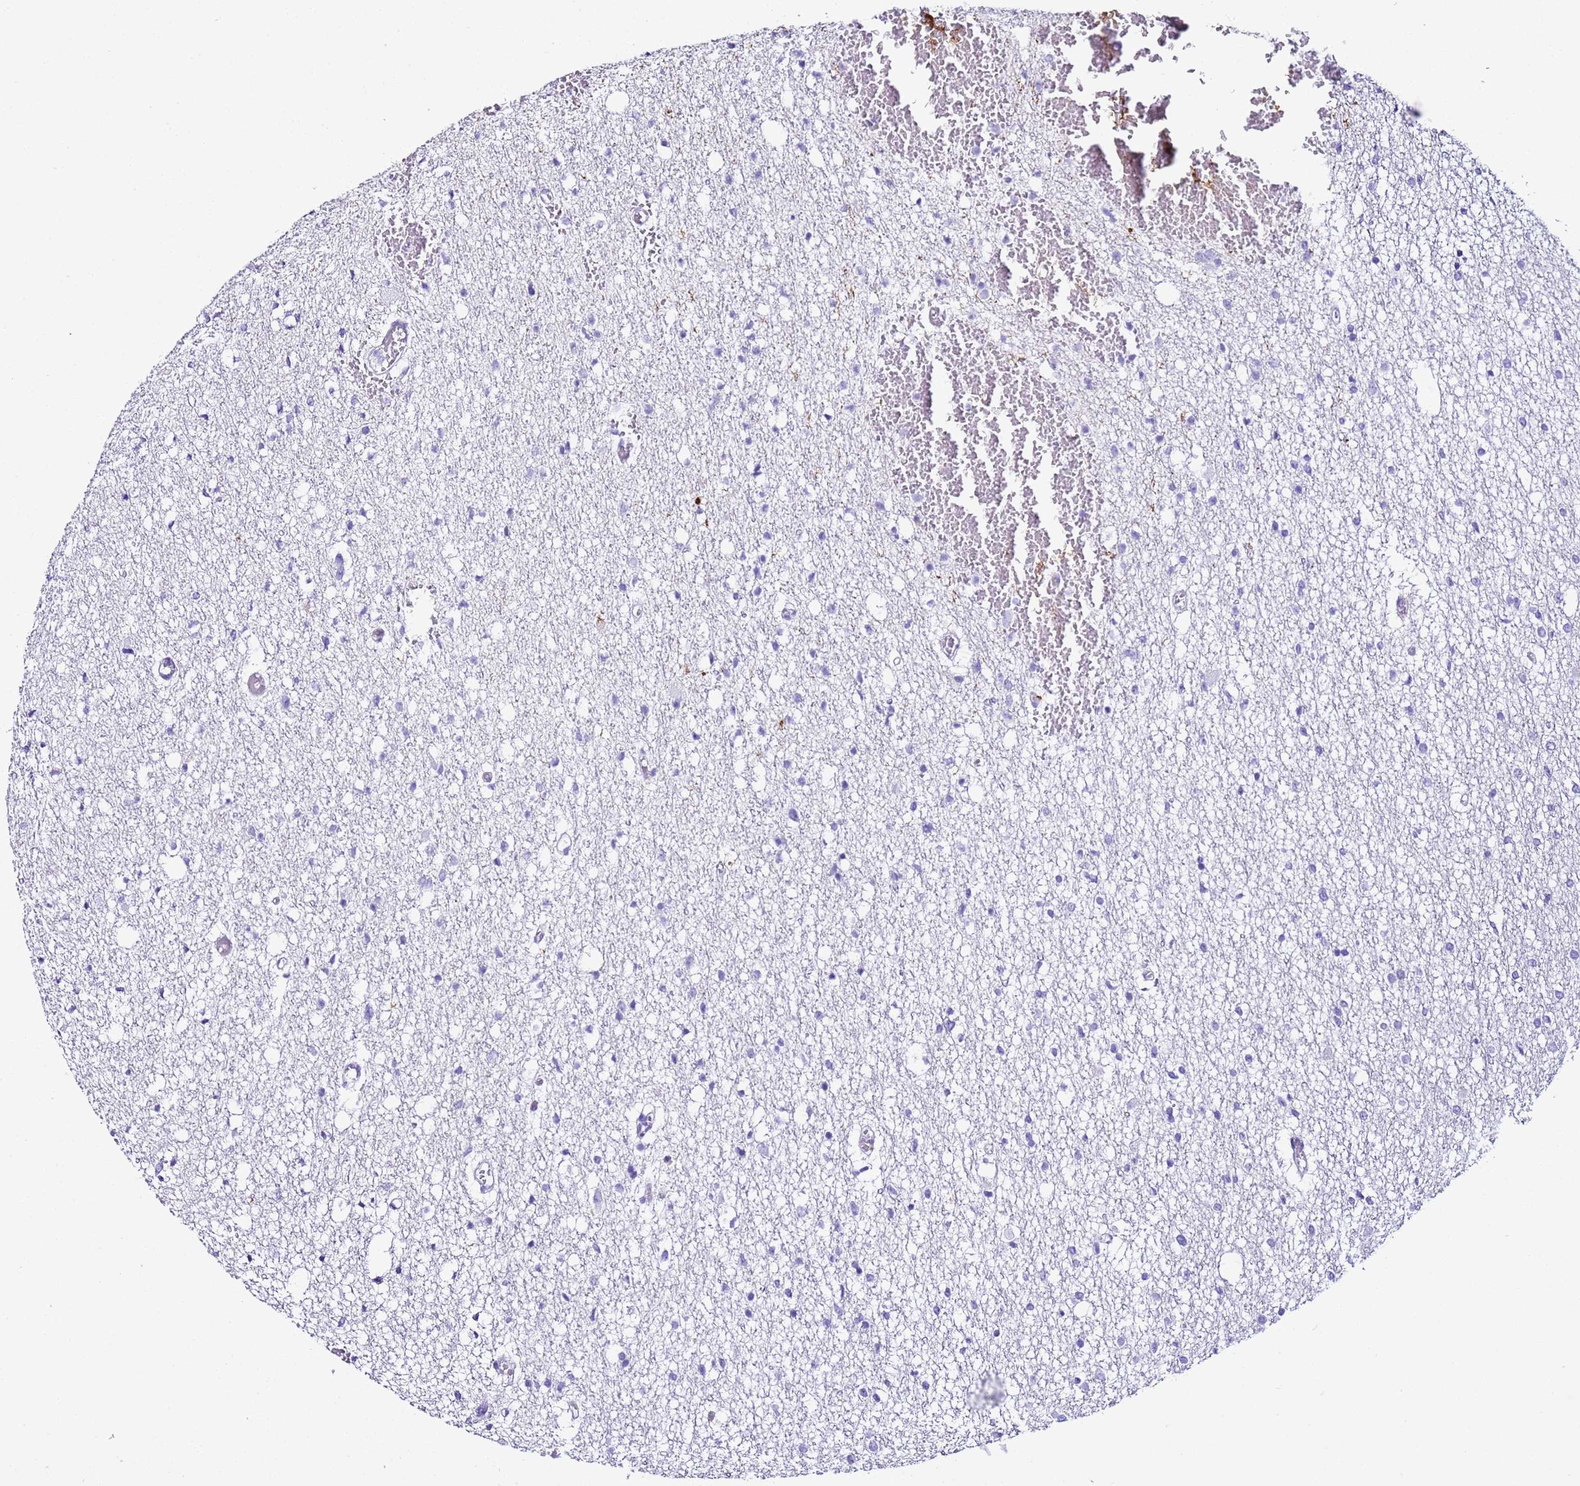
{"staining": {"intensity": "negative", "quantity": "none", "location": "none"}, "tissue": "glioma", "cell_type": "Tumor cells", "image_type": "cancer", "snomed": [{"axis": "morphology", "description": "Glioma, malignant, Low grade"}, {"axis": "topography", "description": "Brain"}], "caption": "Tumor cells show no significant protein expression in malignant glioma (low-grade).", "gene": "CFHR2", "patient": {"sex": "female", "age": 22}}